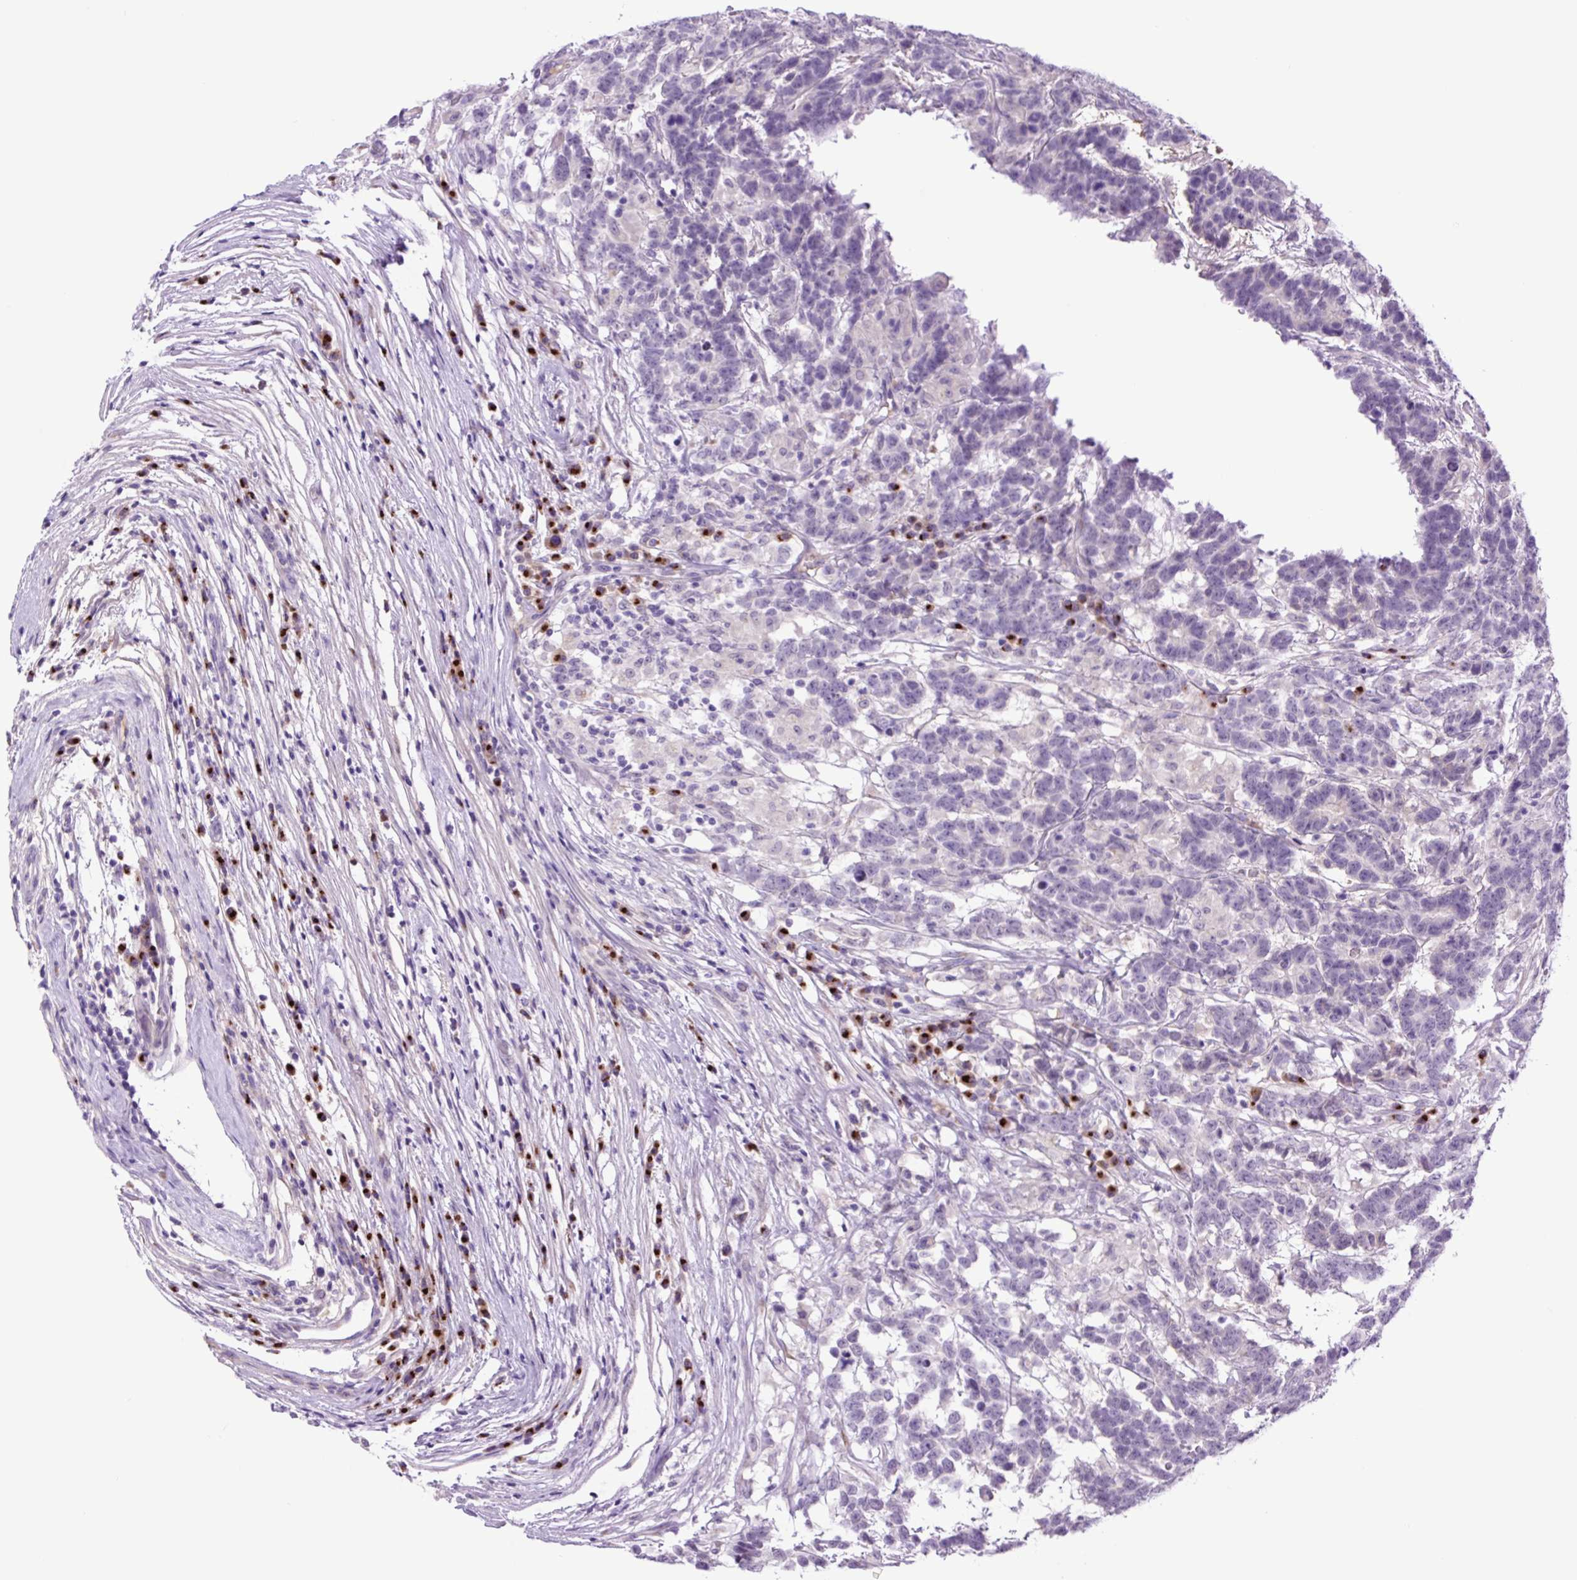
{"staining": {"intensity": "negative", "quantity": "none", "location": "none"}, "tissue": "testis cancer", "cell_type": "Tumor cells", "image_type": "cancer", "snomed": [{"axis": "morphology", "description": "Carcinoma, Embryonal, NOS"}, {"axis": "topography", "description": "Testis"}], "caption": "Testis cancer was stained to show a protein in brown. There is no significant staining in tumor cells.", "gene": "MFSD3", "patient": {"sex": "male", "age": 26}}